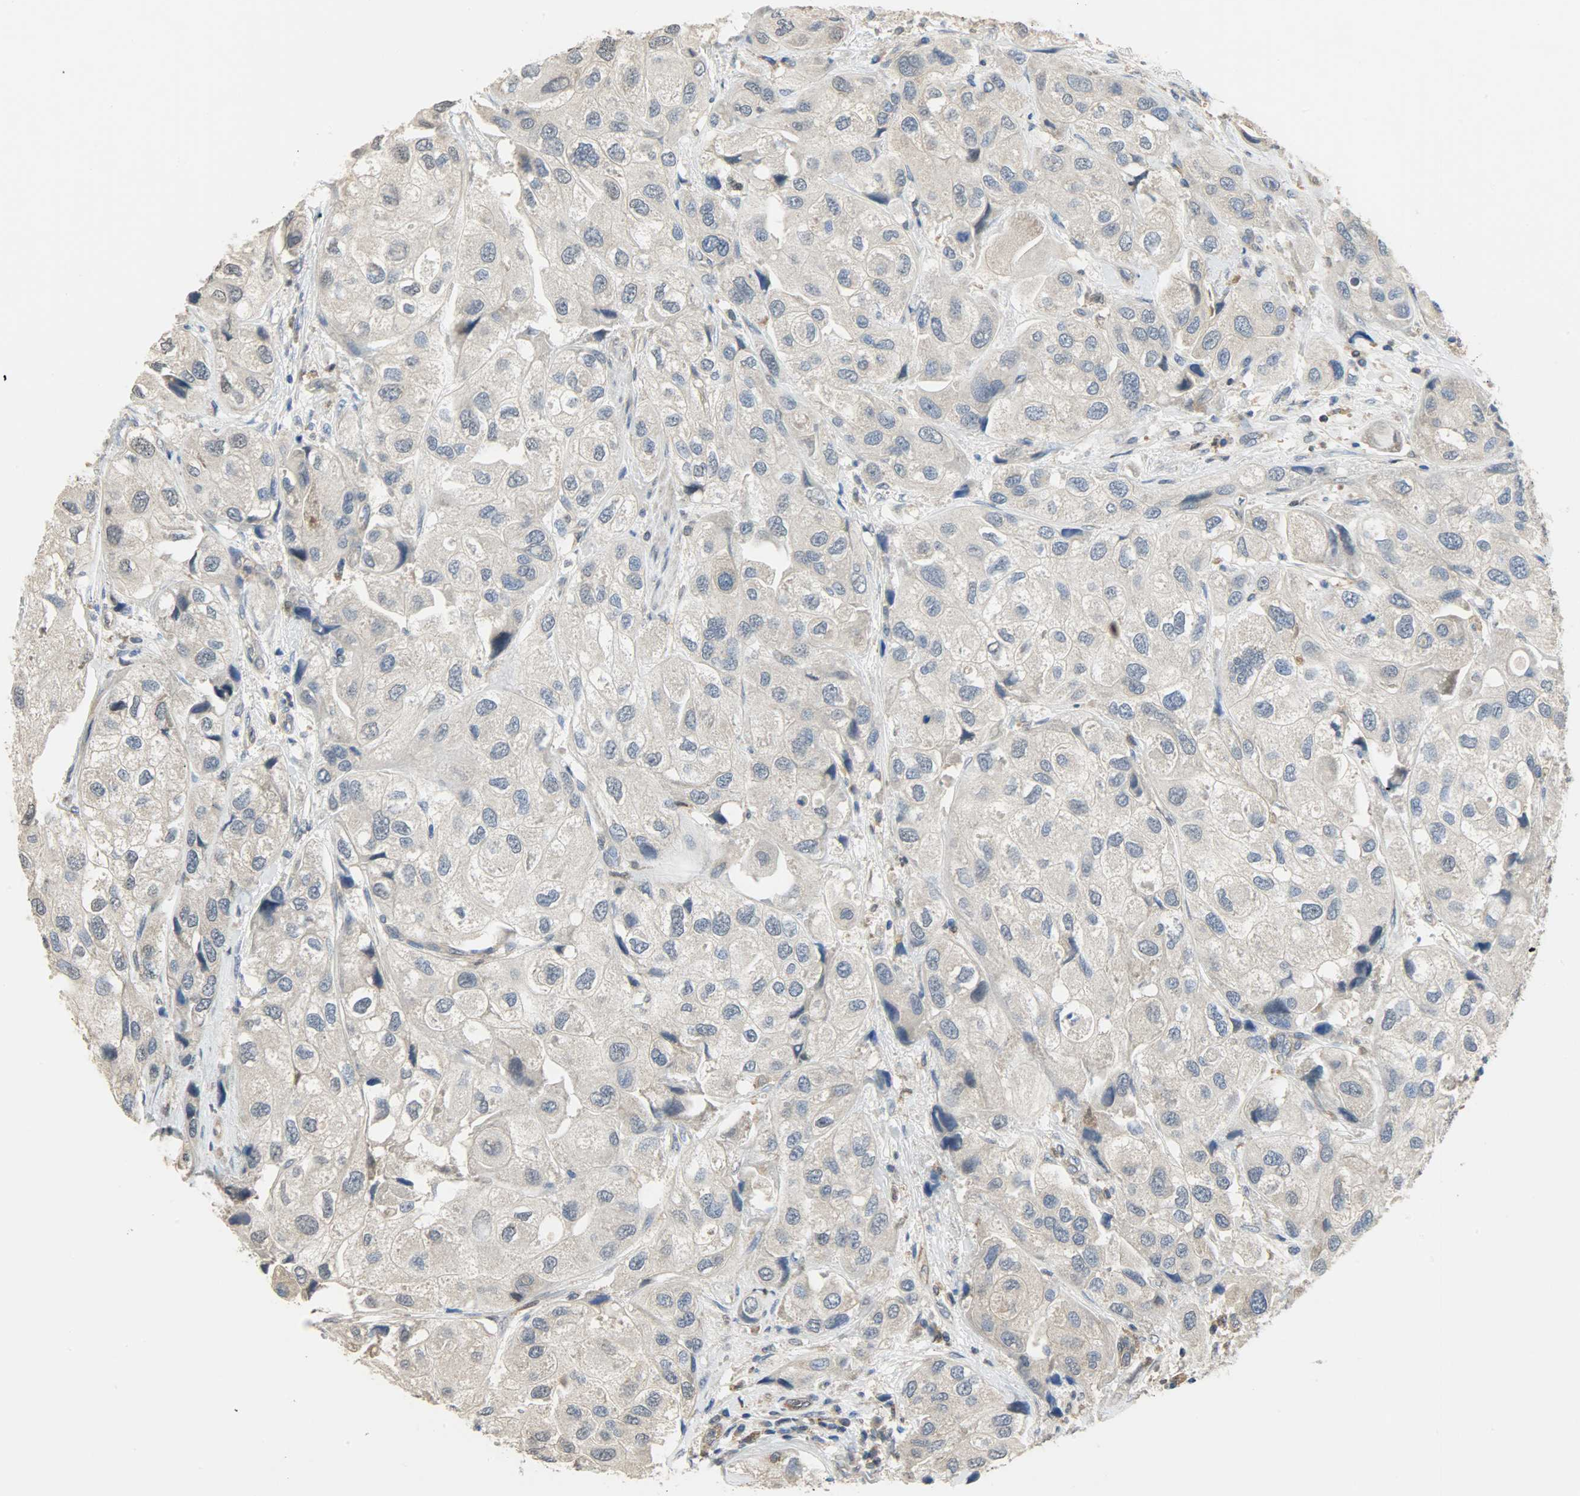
{"staining": {"intensity": "weak", "quantity": "25%-75%", "location": "cytoplasmic/membranous"}, "tissue": "urothelial cancer", "cell_type": "Tumor cells", "image_type": "cancer", "snomed": [{"axis": "morphology", "description": "Urothelial carcinoma, High grade"}, {"axis": "topography", "description": "Urinary bladder"}], "caption": "Protein expression analysis of human urothelial cancer reveals weak cytoplasmic/membranous positivity in about 25%-75% of tumor cells.", "gene": "TRIM21", "patient": {"sex": "female", "age": 64}}